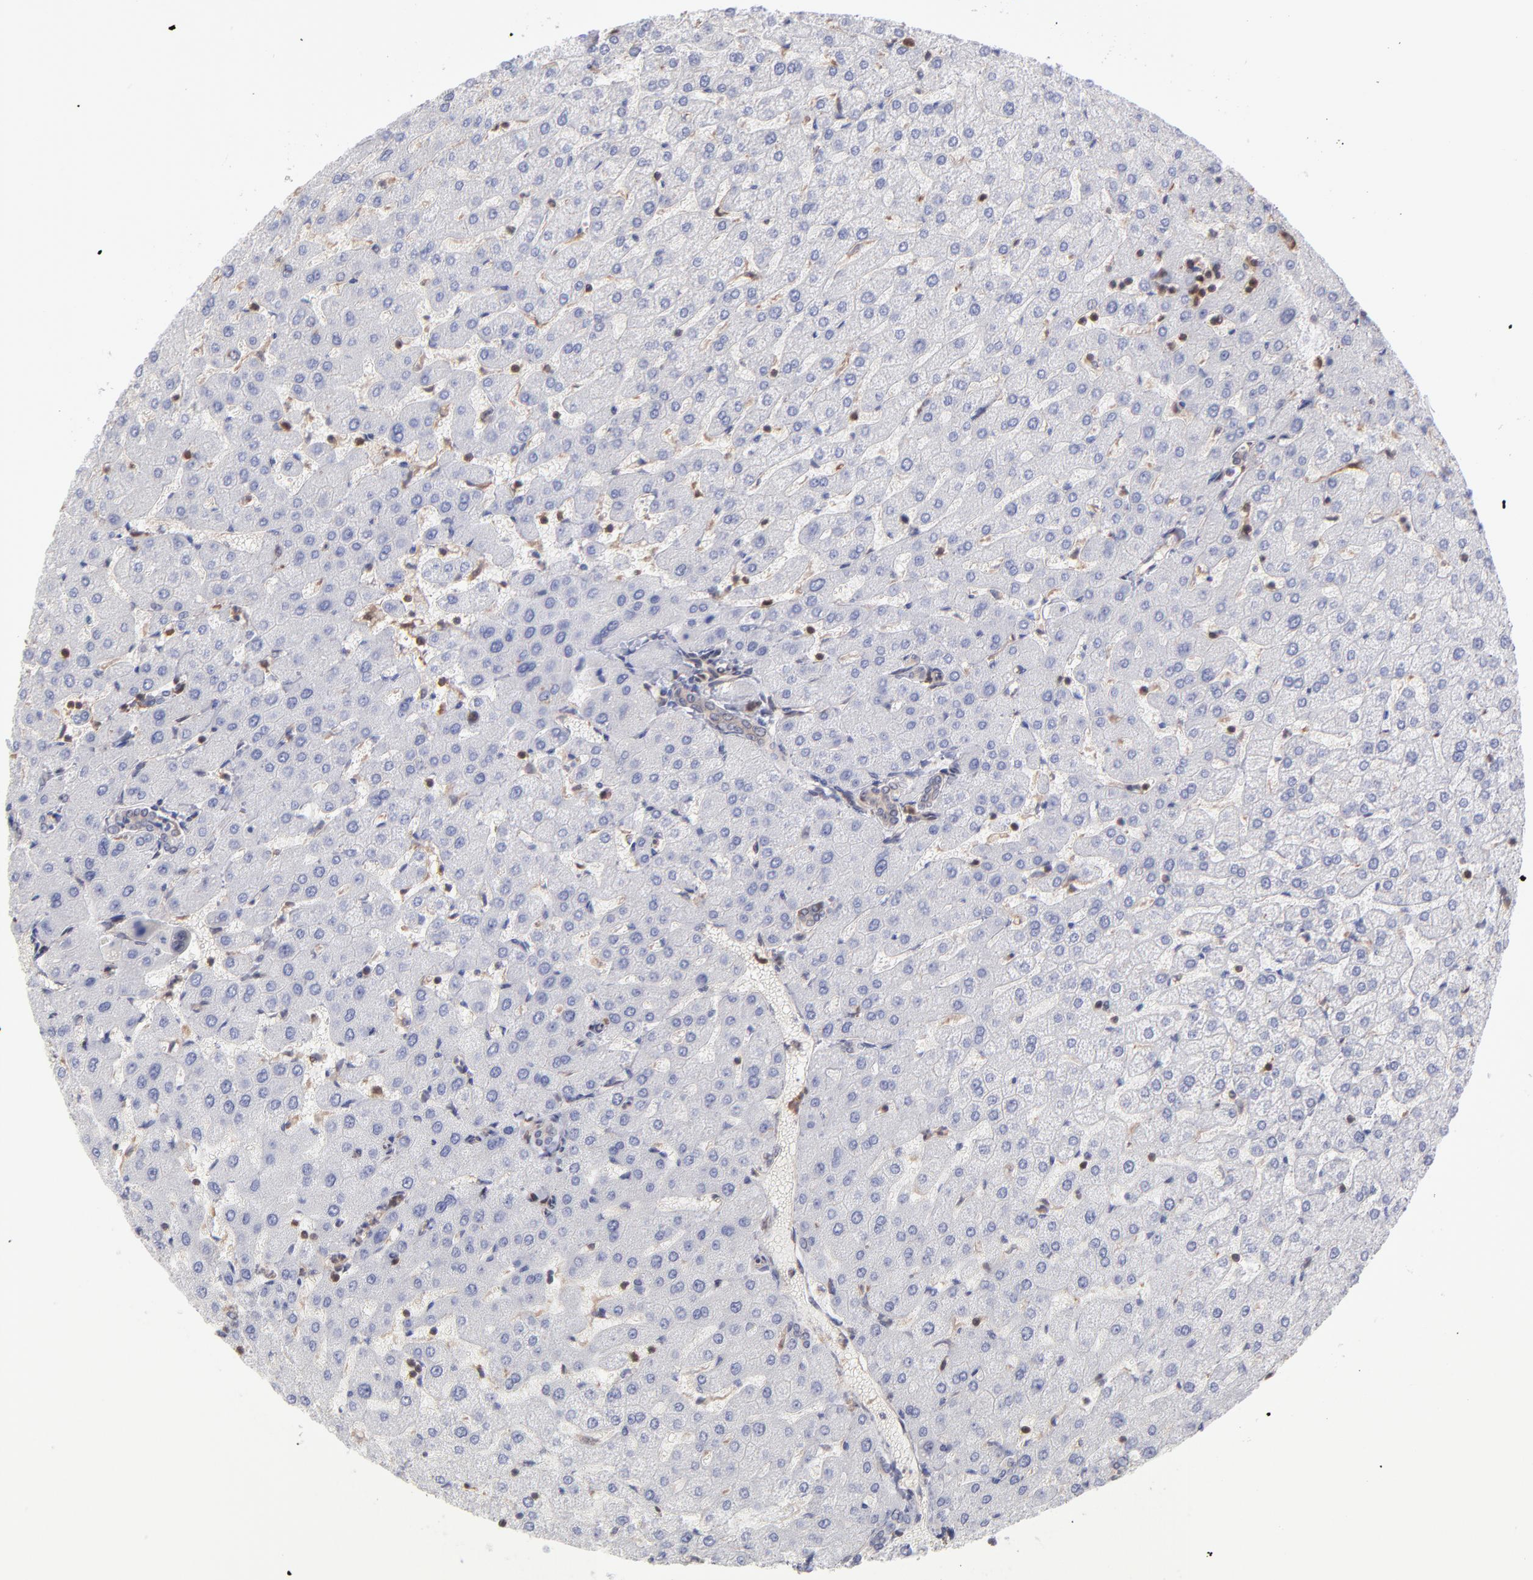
{"staining": {"intensity": "weak", "quantity": ">75%", "location": "cytoplasmic/membranous"}, "tissue": "liver", "cell_type": "Cholangiocytes", "image_type": "normal", "snomed": [{"axis": "morphology", "description": "Normal tissue, NOS"}, {"axis": "morphology", "description": "Fibrosis, NOS"}, {"axis": "topography", "description": "Liver"}], "caption": "Immunohistochemistry (IHC) image of unremarkable liver: human liver stained using IHC displays low levels of weak protein expression localized specifically in the cytoplasmic/membranous of cholangiocytes, appearing as a cytoplasmic/membranous brown color.", "gene": "MAPRE1", "patient": {"sex": "female", "age": 29}}